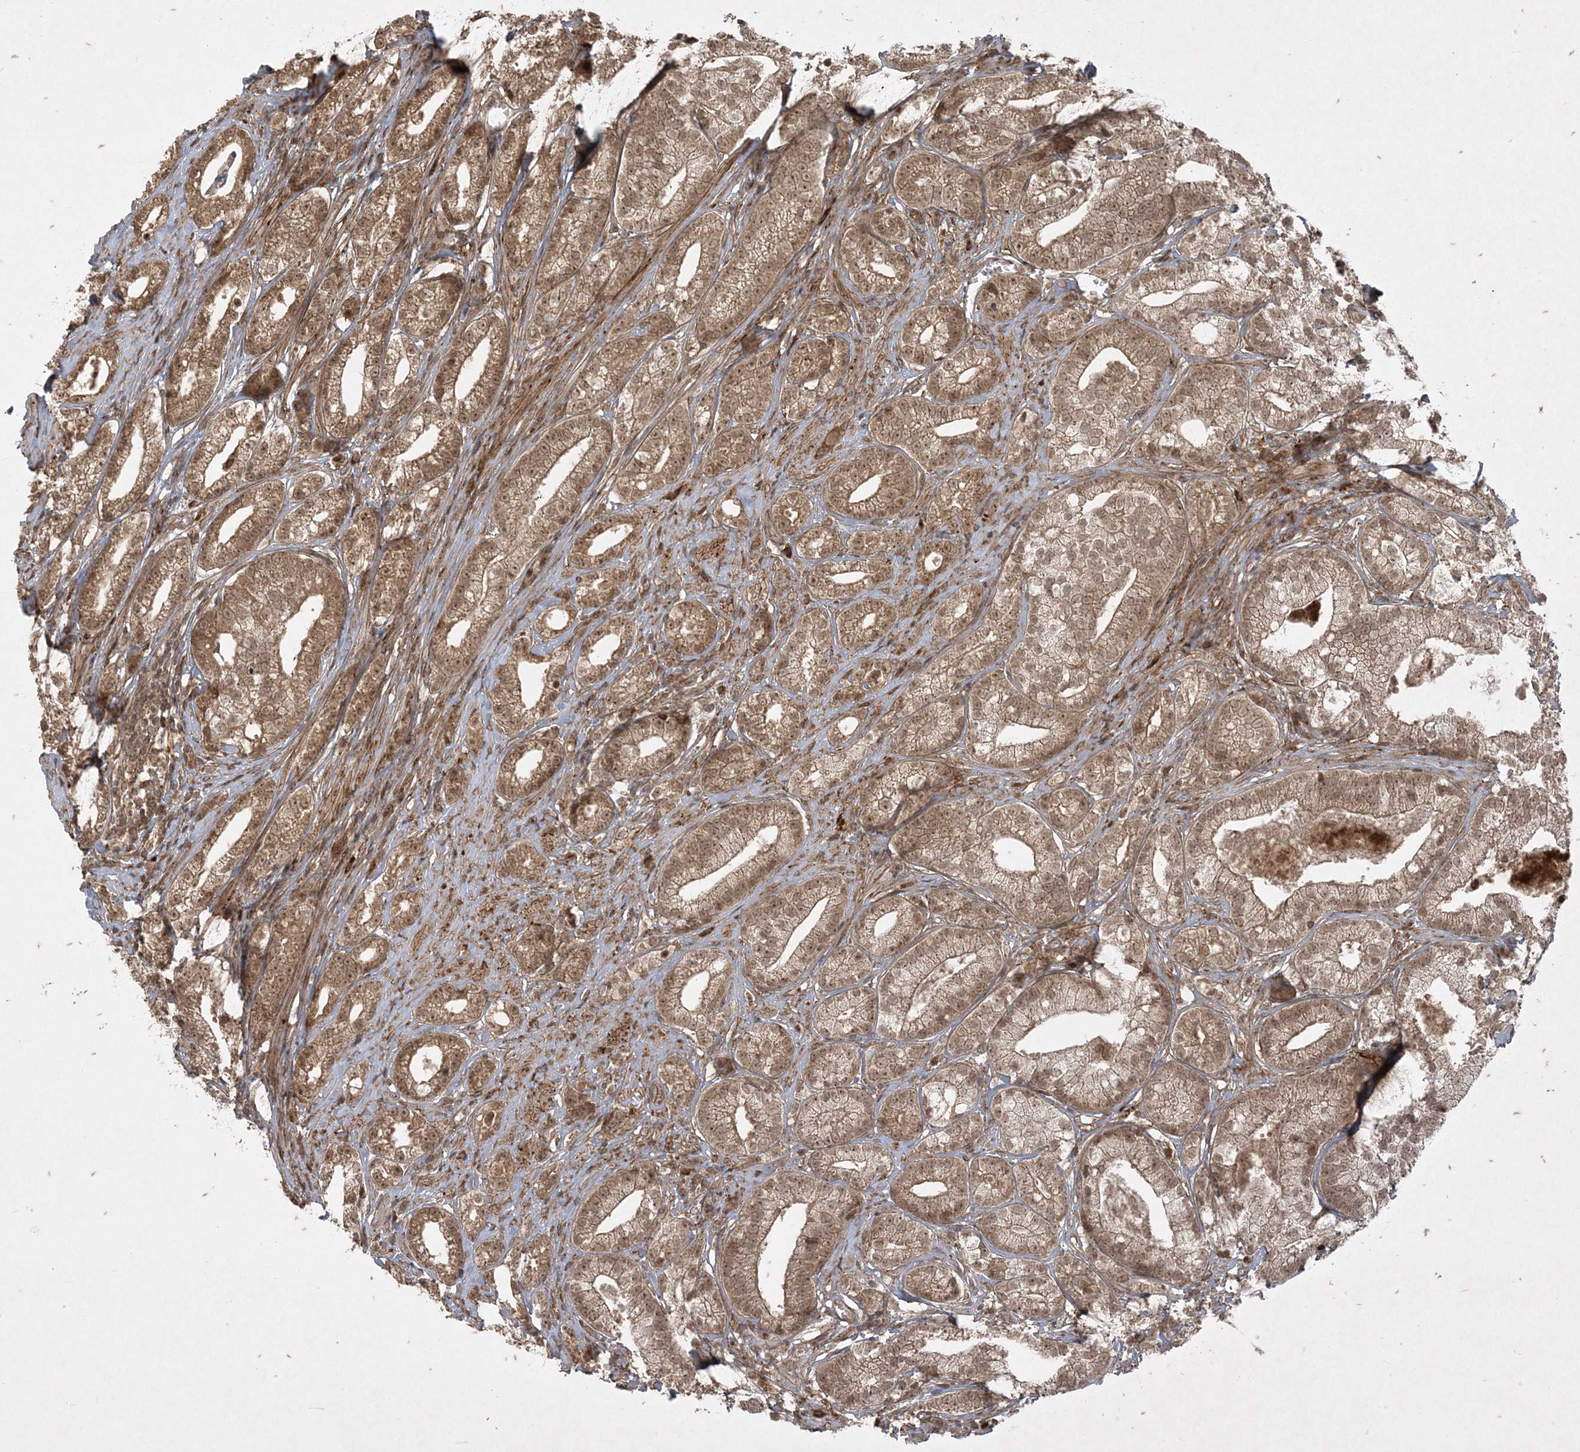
{"staining": {"intensity": "moderate", "quantity": ">75%", "location": "cytoplasmic/membranous,nuclear"}, "tissue": "prostate cancer", "cell_type": "Tumor cells", "image_type": "cancer", "snomed": [{"axis": "morphology", "description": "Adenocarcinoma, High grade"}, {"axis": "topography", "description": "Prostate"}], "caption": "Prostate cancer (adenocarcinoma (high-grade)) stained with a brown dye displays moderate cytoplasmic/membranous and nuclear positive expression in approximately >75% of tumor cells.", "gene": "RRAS", "patient": {"sex": "male", "age": 69}}